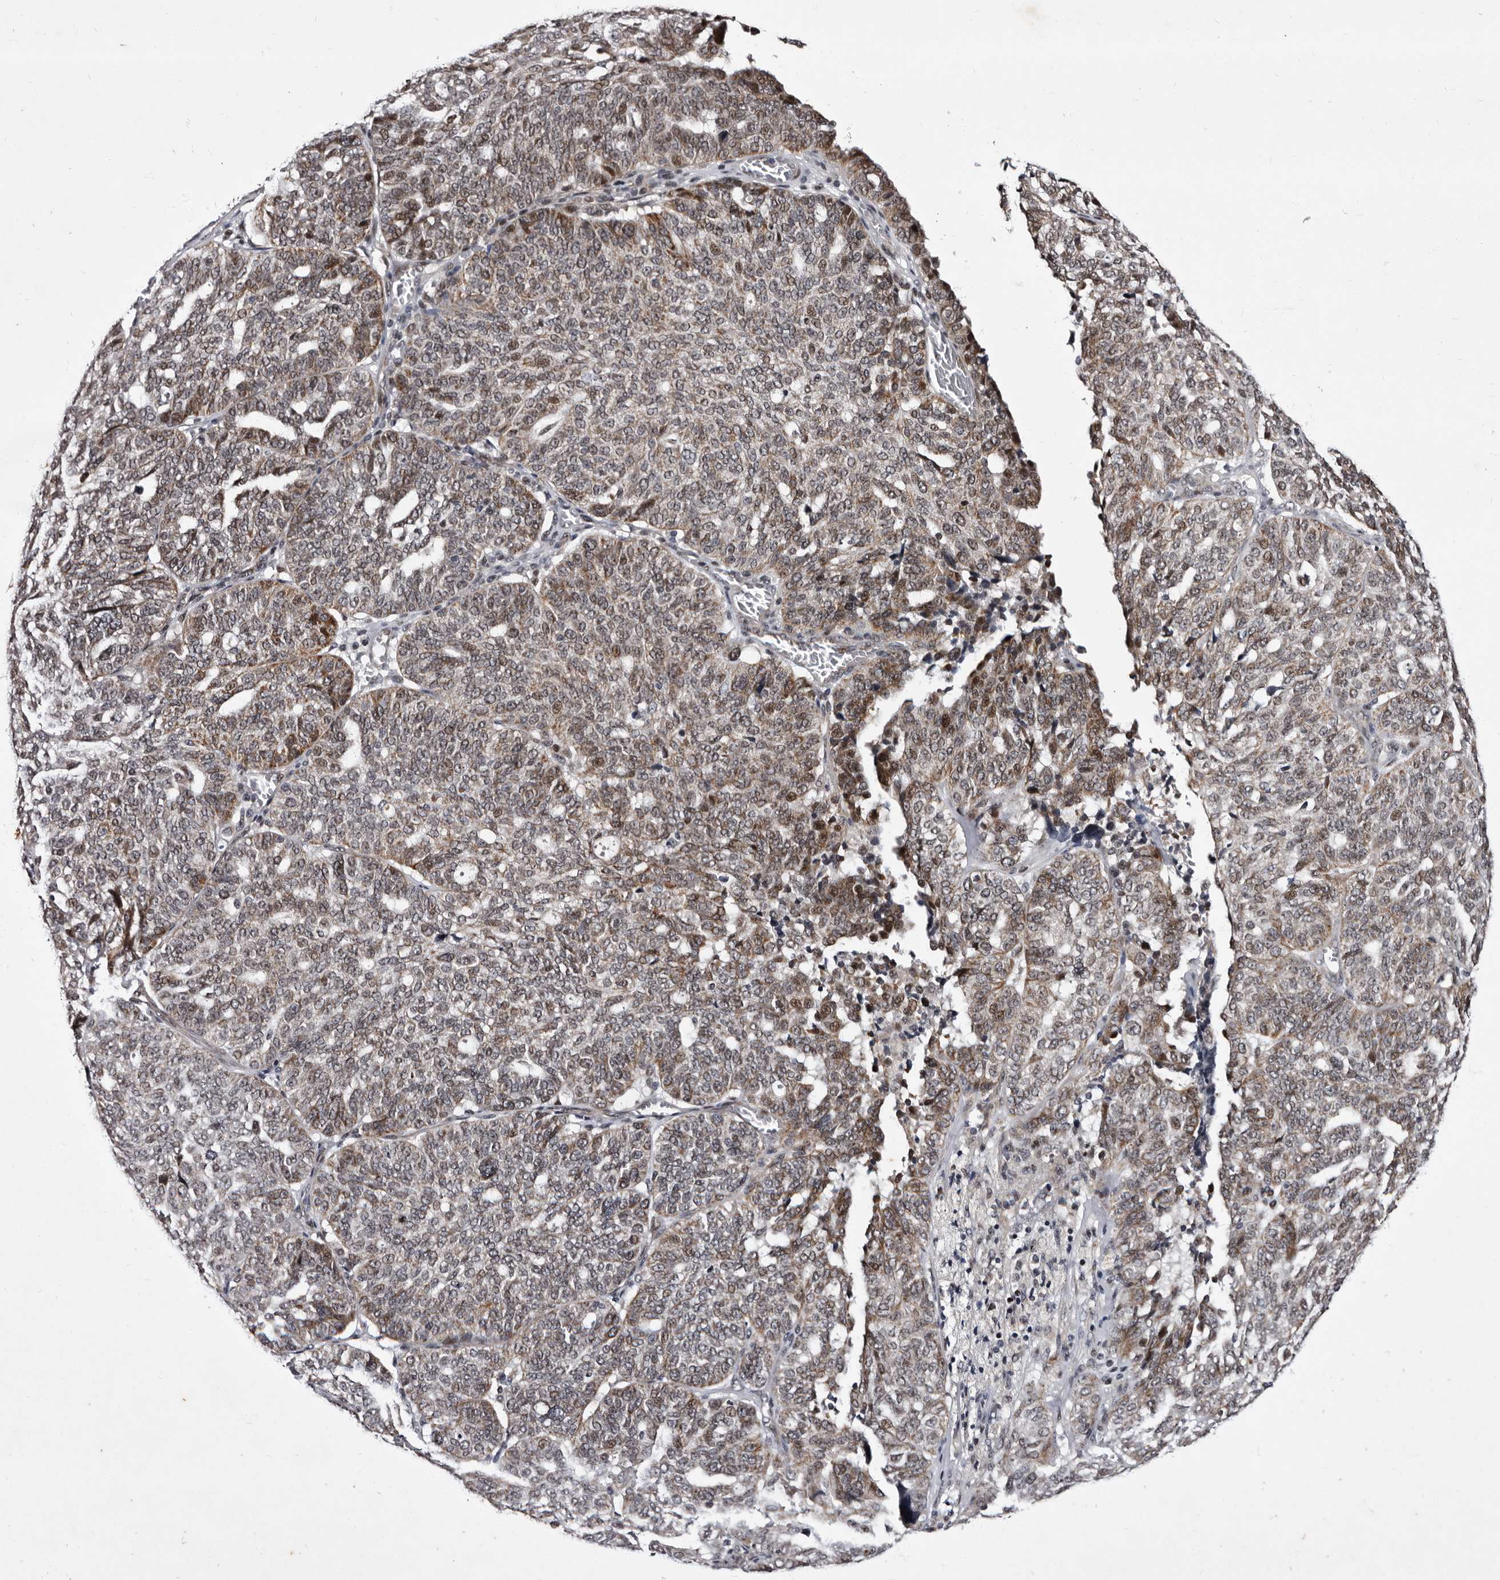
{"staining": {"intensity": "moderate", "quantity": ">75%", "location": "cytoplasmic/membranous,nuclear"}, "tissue": "ovarian cancer", "cell_type": "Tumor cells", "image_type": "cancer", "snomed": [{"axis": "morphology", "description": "Cystadenocarcinoma, serous, NOS"}, {"axis": "topography", "description": "Ovary"}], "caption": "High-power microscopy captured an IHC micrograph of ovarian cancer, revealing moderate cytoplasmic/membranous and nuclear staining in approximately >75% of tumor cells.", "gene": "TNKS", "patient": {"sex": "female", "age": 59}}